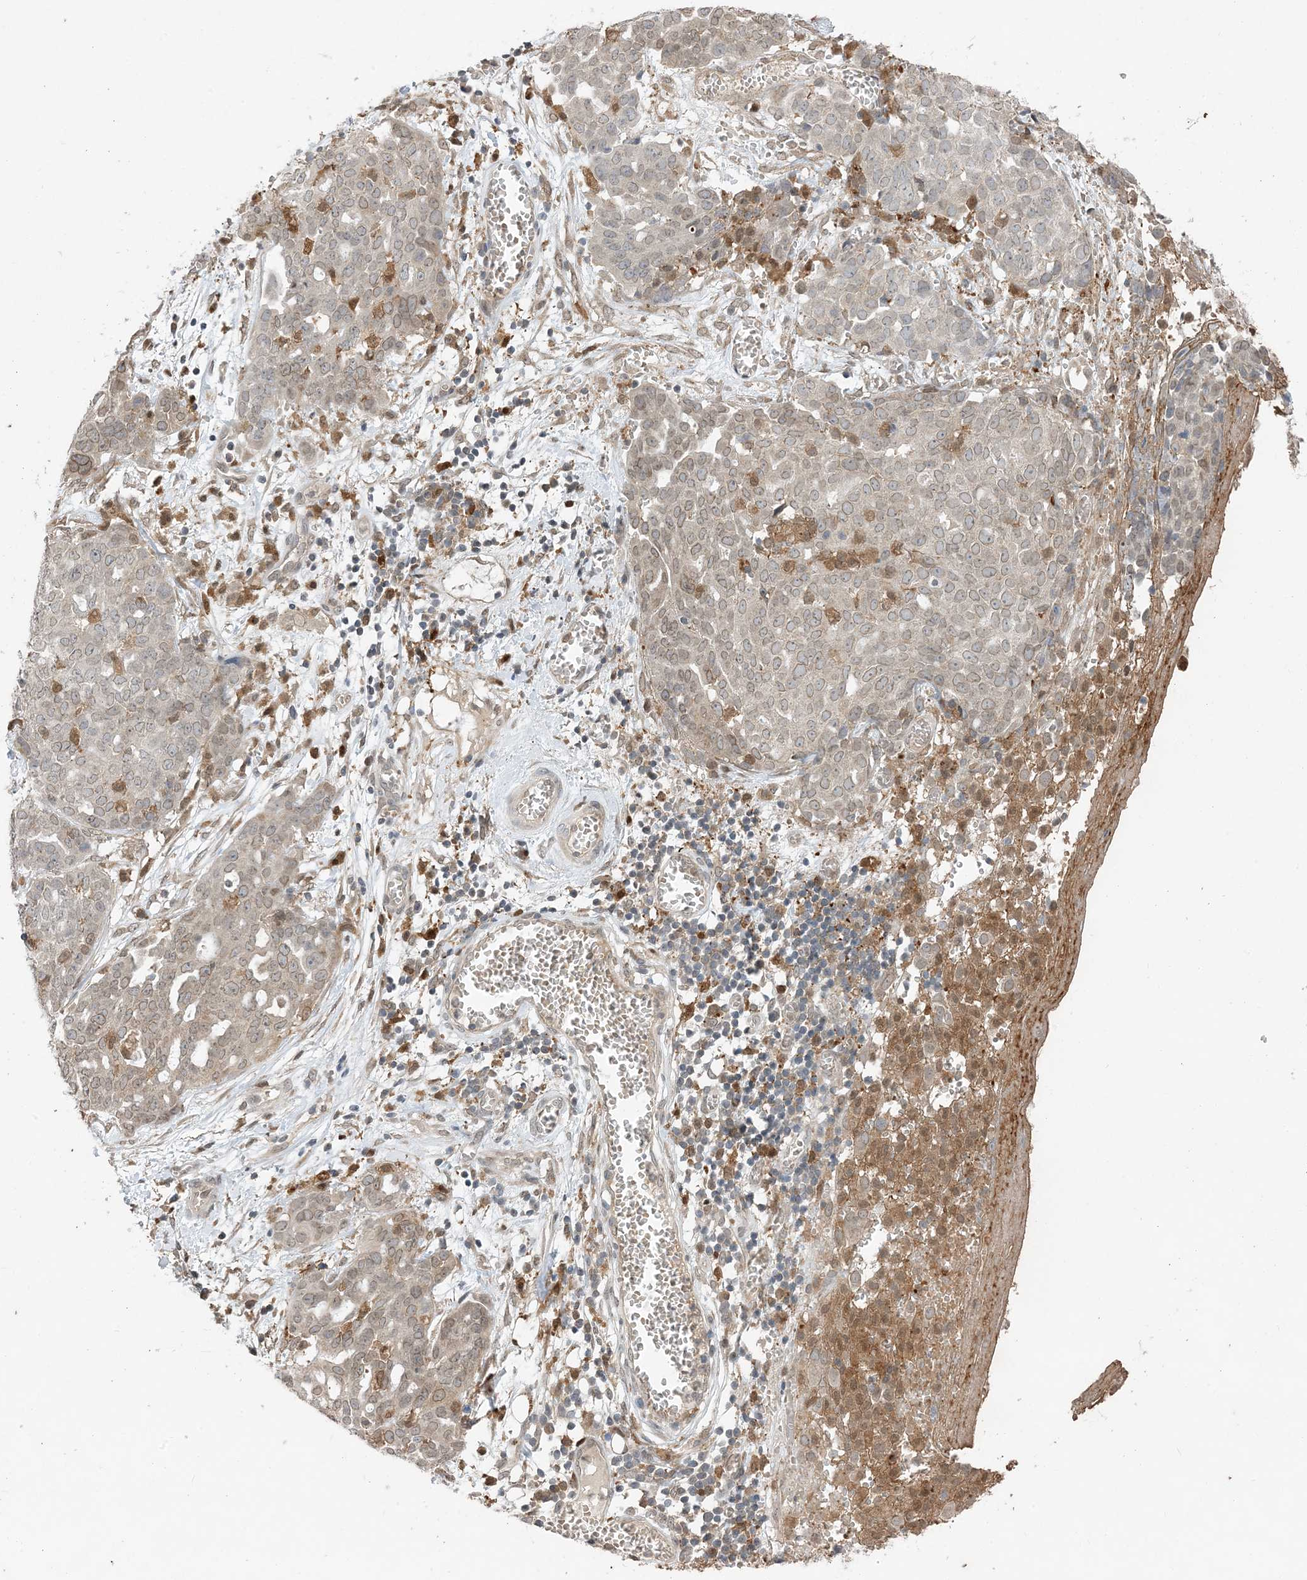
{"staining": {"intensity": "weak", "quantity": "25%-75%", "location": "cytoplasmic/membranous,nuclear"}, "tissue": "ovarian cancer", "cell_type": "Tumor cells", "image_type": "cancer", "snomed": [{"axis": "morphology", "description": "Cystadenocarcinoma, serous, NOS"}, {"axis": "topography", "description": "Soft tissue"}, {"axis": "topography", "description": "Ovary"}], "caption": "The image demonstrates staining of ovarian cancer (serous cystadenocarcinoma), revealing weak cytoplasmic/membranous and nuclear protein staining (brown color) within tumor cells.", "gene": "NAGK", "patient": {"sex": "female", "age": 57}}